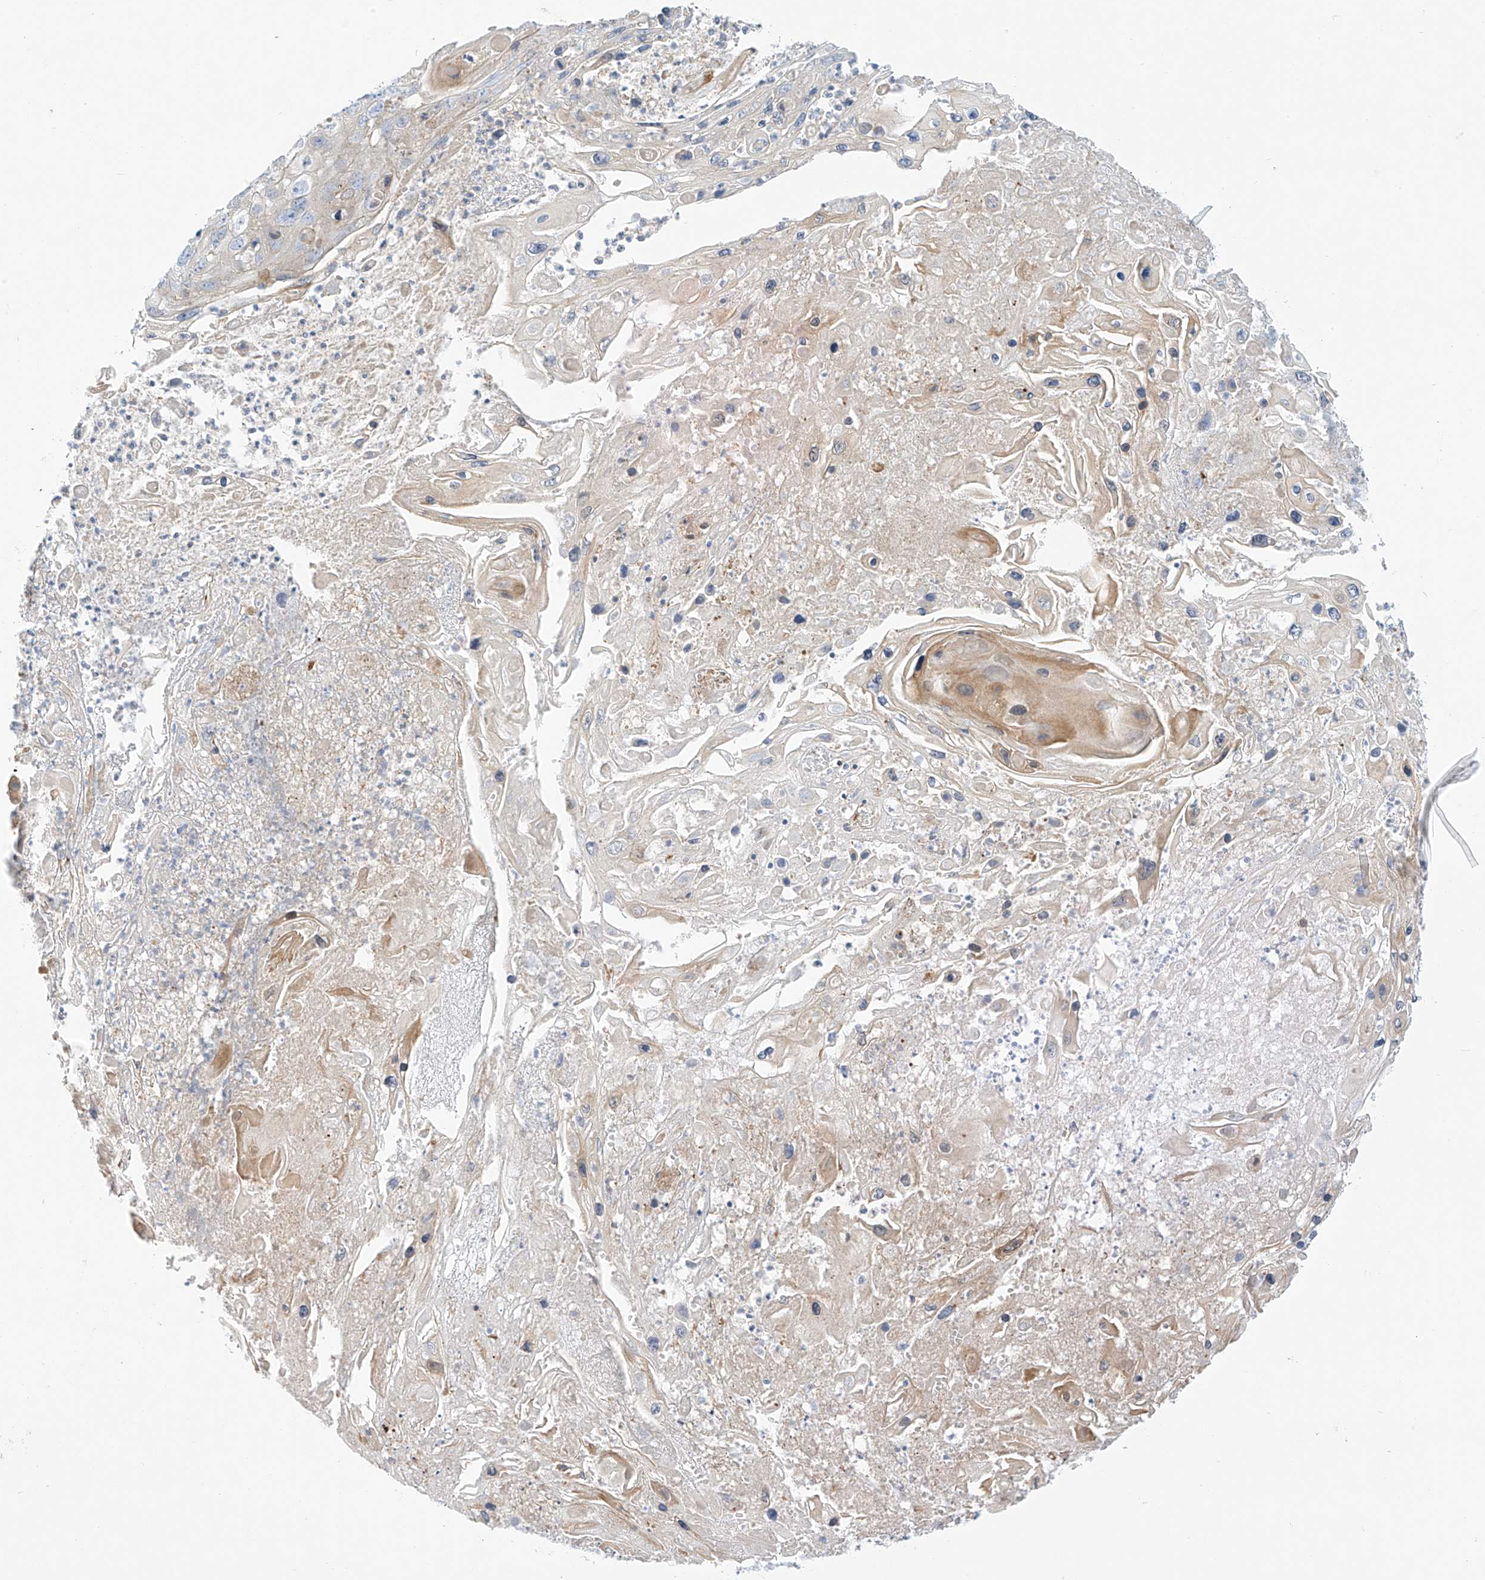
{"staining": {"intensity": "negative", "quantity": "none", "location": "none"}, "tissue": "skin cancer", "cell_type": "Tumor cells", "image_type": "cancer", "snomed": [{"axis": "morphology", "description": "Squamous cell carcinoma, NOS"}, {"axis": "topography", "description": "Skin"}], "caption": "The immunohistochemistry (IHC) micrograph has no significant positivity in tumor cells of skin cancer tissue.", "gene": "PCYOX1", "patient": {"sex": "male", "age": 55}}